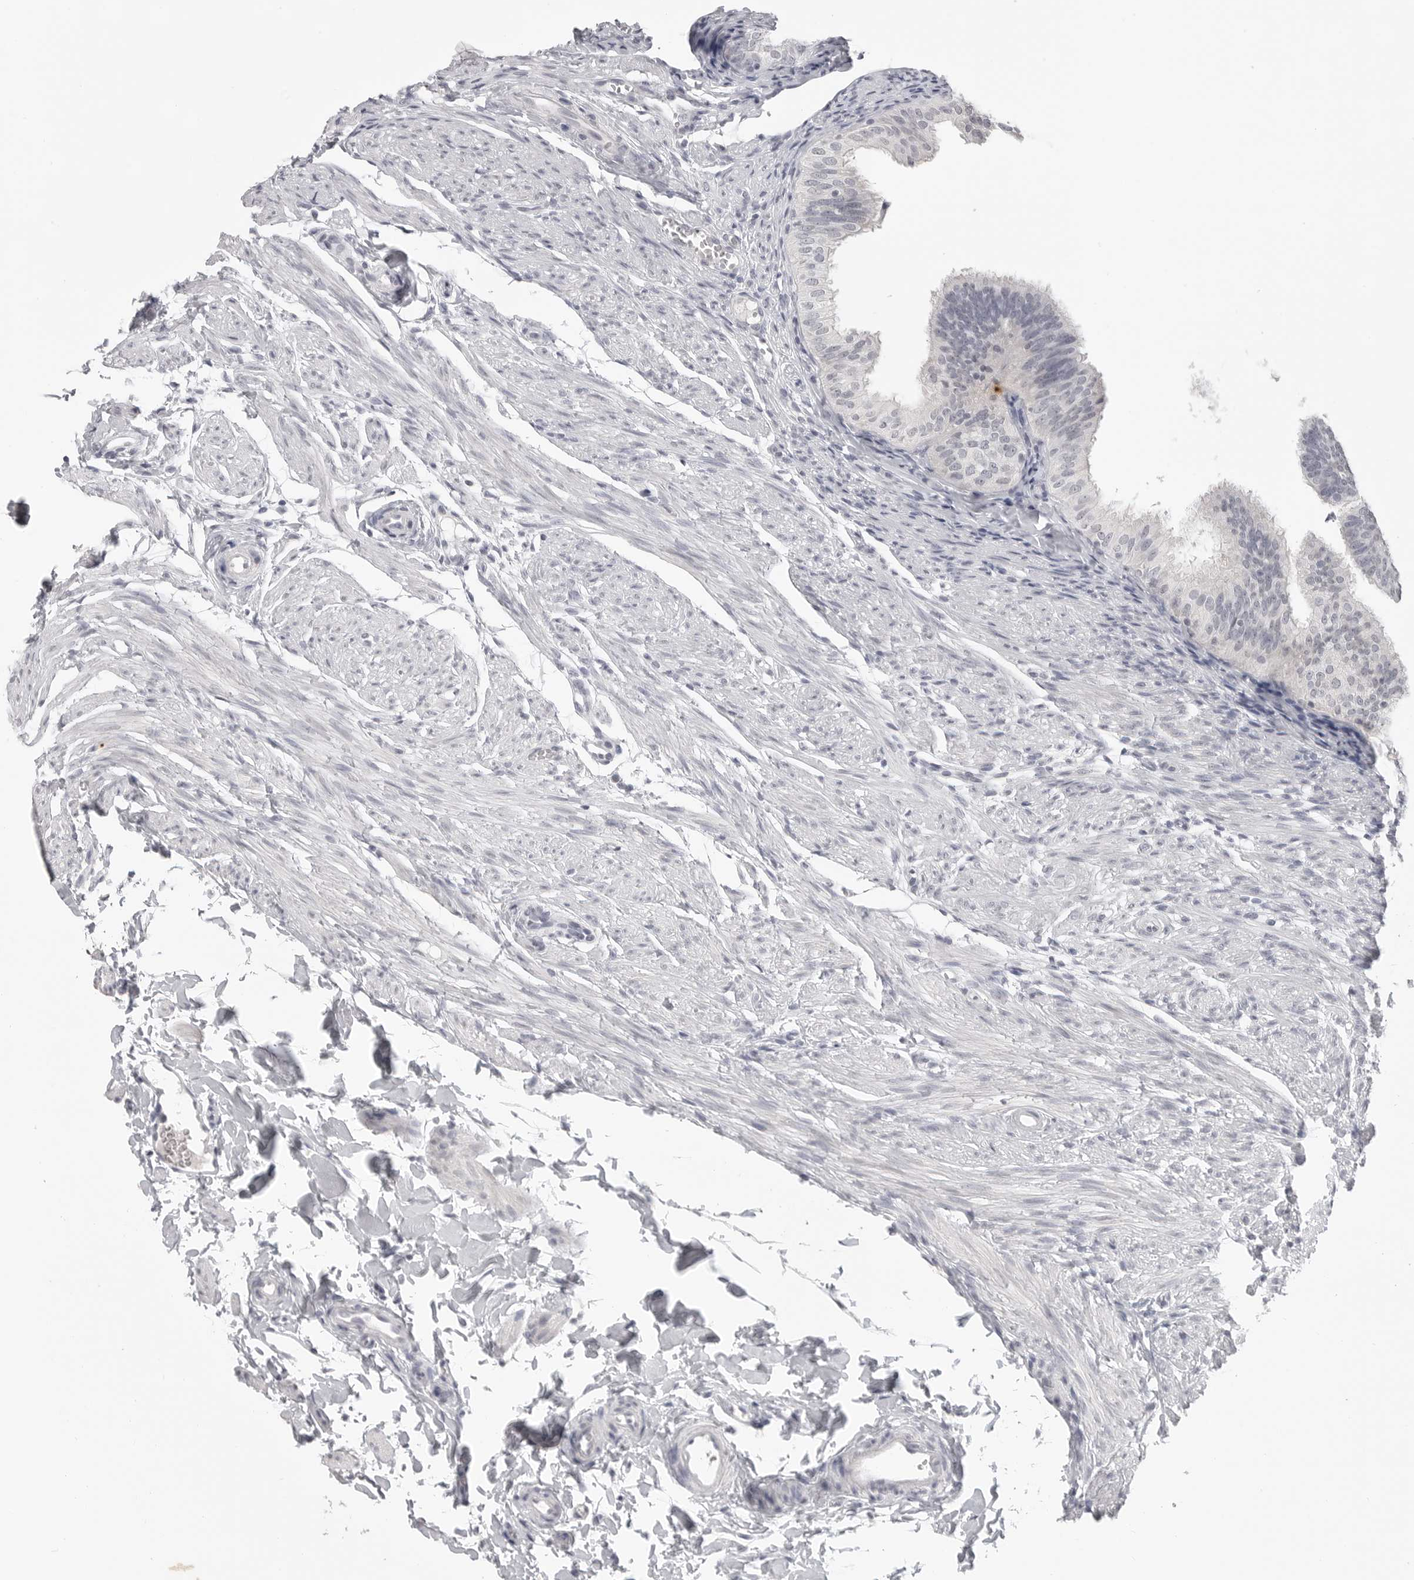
{"staining": {"intensity": "negative", "quantity": "none", "location": "none"}, "tissue": "fallopian tube", "cell_type": "Glandular cells", "image_type": "normal", "snomed": [{"axis": "morphology", "description": "Normal tissue, NOS"}, {"axis": "topography", "description": "Fallopian tube"}], "caption": "IHC of normal fallopian tube displays no positivity in glandular cells. The staining is performed using DAB (3,3'-diaminobenzidine) brown chromogen with nuclei counter-stained in using hematoxylin.", "gene": "PRSS1", "patient": {"sex": "female", "age": 35}}